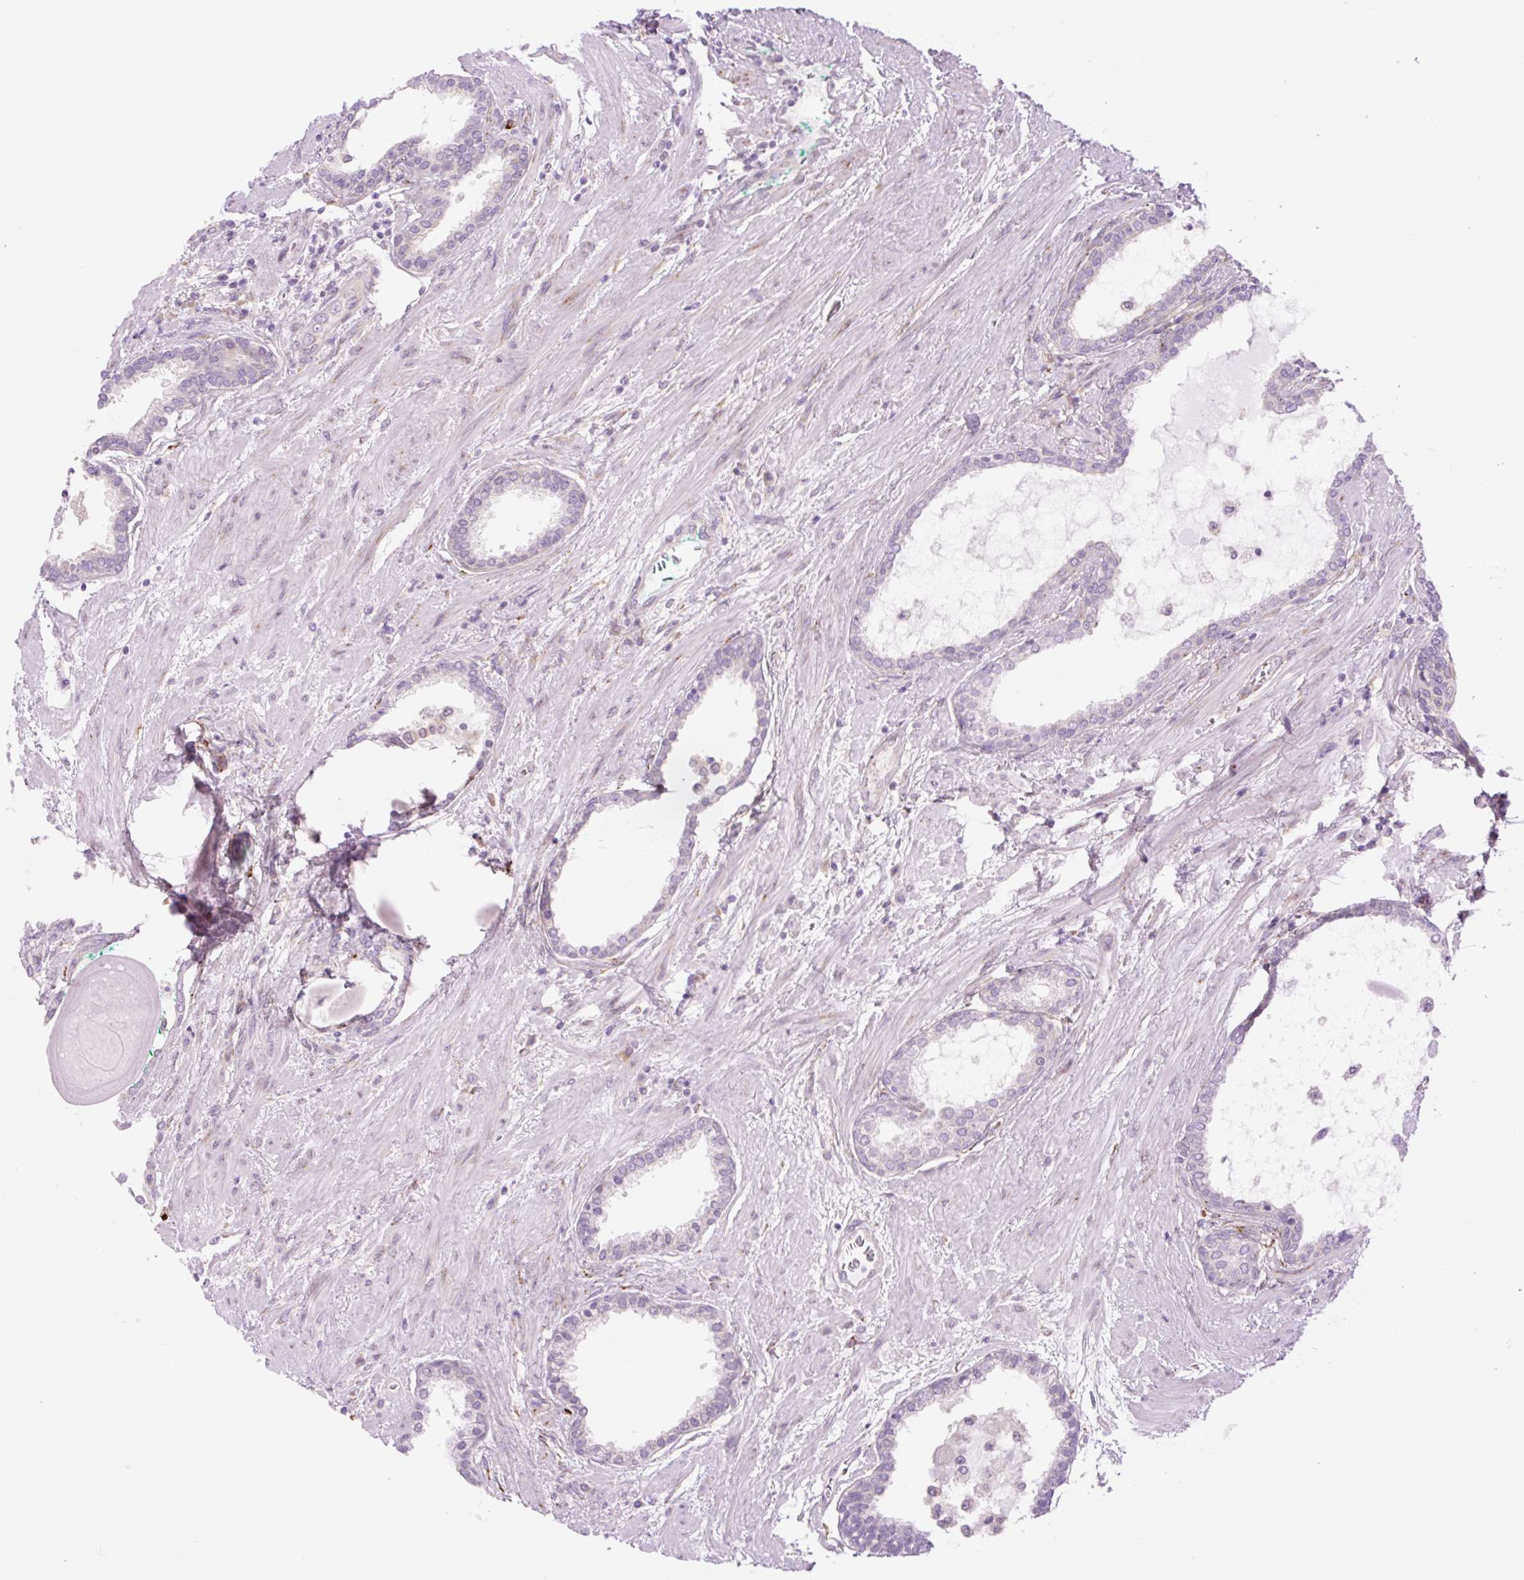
{"staining": {"intensity": "negative", "quantity": "none", "location": "none"}, "tissue": "prostate cancer", "cell_type": "Tumor cells", "image_type": "cancer", "snomed": [{"axis": "morphology", "description": "Adenocarcinoma, High grade"}, {"axis": "topography", "description": "Prostate"}], "caption": "Photomicrograph shows no protein expression in tumor cells of prostate adenocarcinoma (high-grade) tissue. The staining is performed using DAB brown chromogen with nuclei counter-stained in using hematoxylin.", "gene": "COL5A1", "patient": {"sex": "male", "age": 72}}